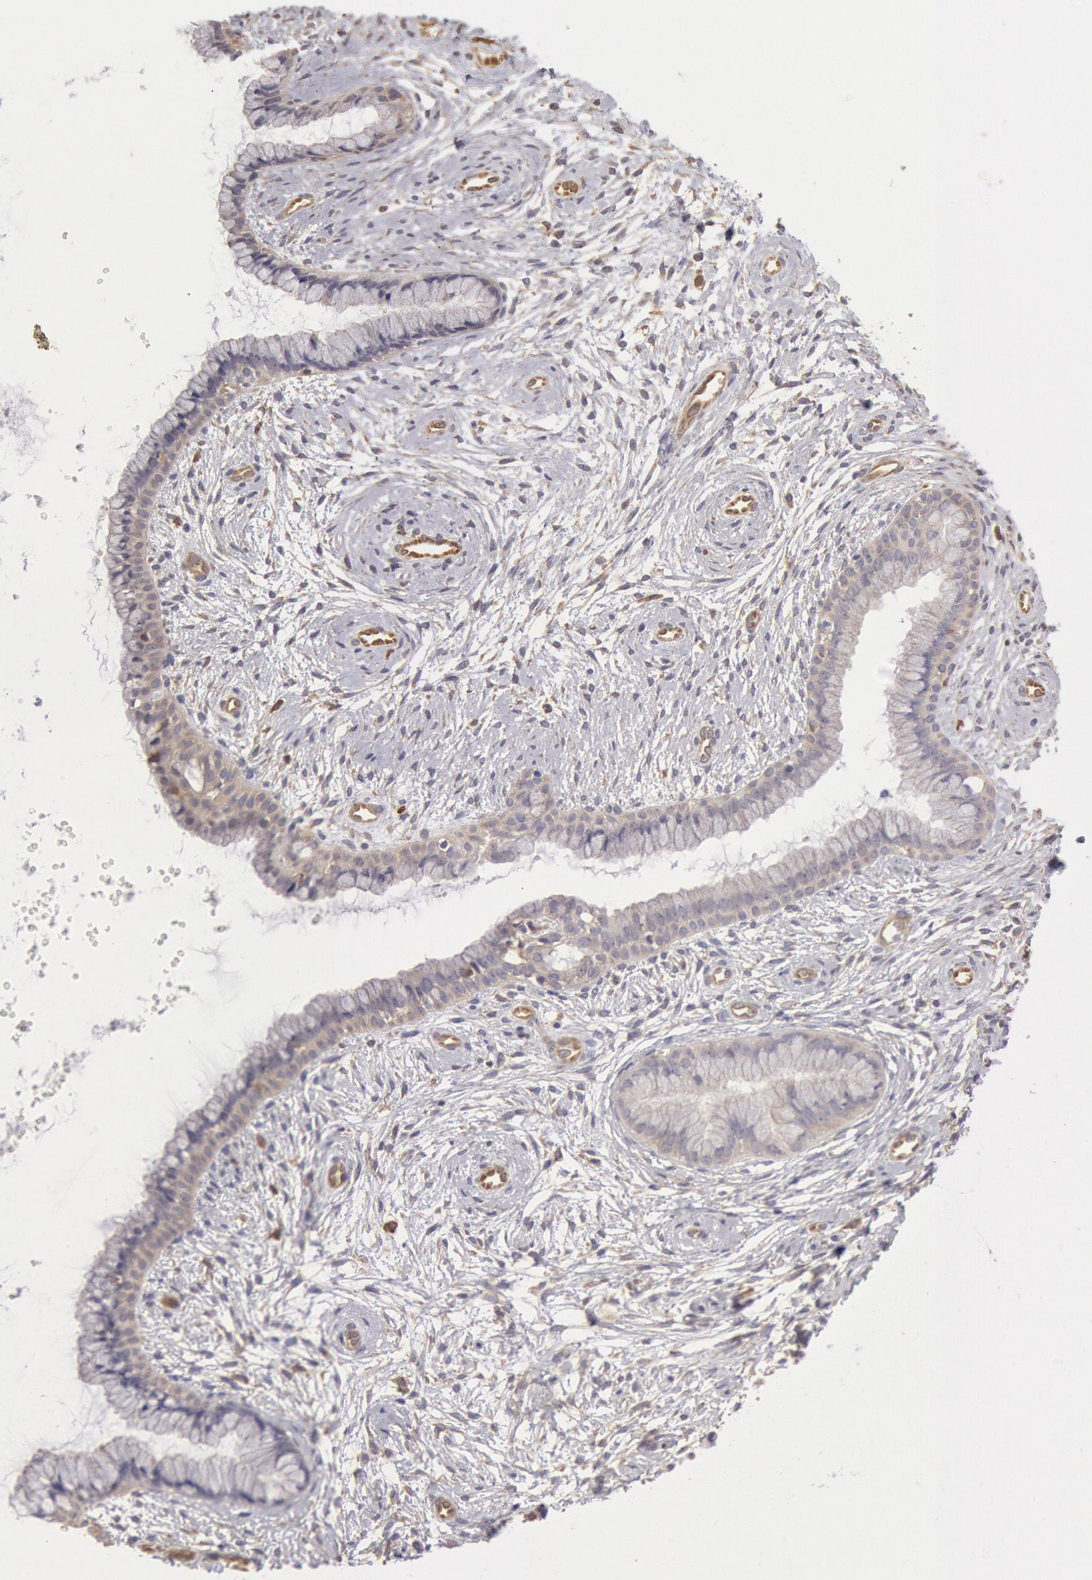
{"staining": {"intensity": "weak", "quantity": "25%-75%", "location": "cytoplasmic/membranous"}, "tissue": "cervix", "cell_type": "Glandular cells", "image_type": "normal", "snomed": [{"axis": "morphology", "description": "Normal tissue, NOS"}, {"axis": "topography", "description": "Cervix"}], "caption": "Glandular cells demonstrate low levels of weak cytoplasmic/membranous expression in approximately 25%-75% of cells in benign cervix. Immunohistochemistry stains the protein in brown and the nuclei are stained blue.", "gene": "CCDC50", "patient": {"sex": "female", "age": 39}}